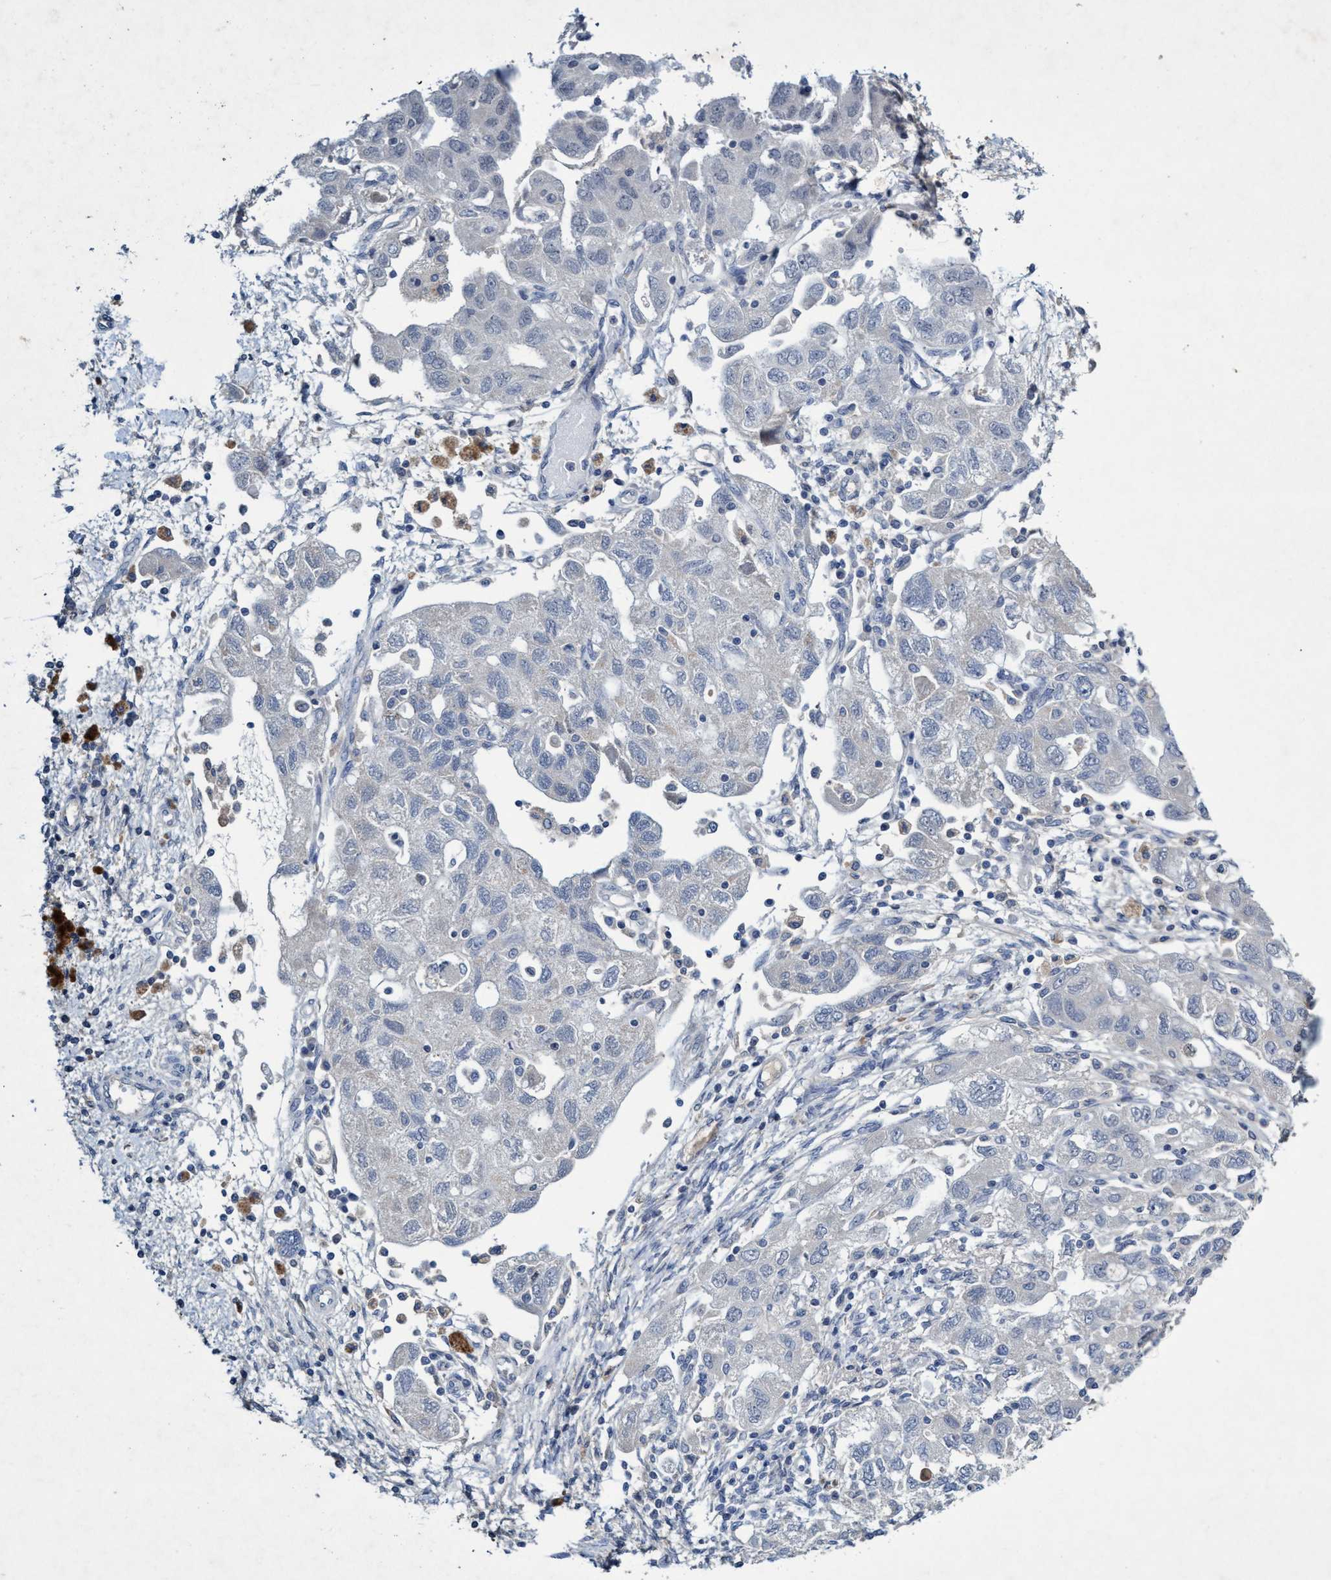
{"staining": {"intensity": "negative", "quantity": "none", "location": "none"}, "tissue": "ovarian cancer", "cell_type": "Tumor cells", "image_type": "cancer", "snomed": [{"axis": "morphology", "description": "Carcinoma, NOS"}, {"axis": "morphology", "description": "Cystadenocarcinoma, serous, NOS"}, {"axis": "topography", "description": "Ovary"}], "caption": "Immunohistochemistry (IHC) of human ovarian serous cystadenocarcinoma reveals no staining in tumor cells.", "gene": "RNF208", "patient": {"sex": "female", "age": 69}}